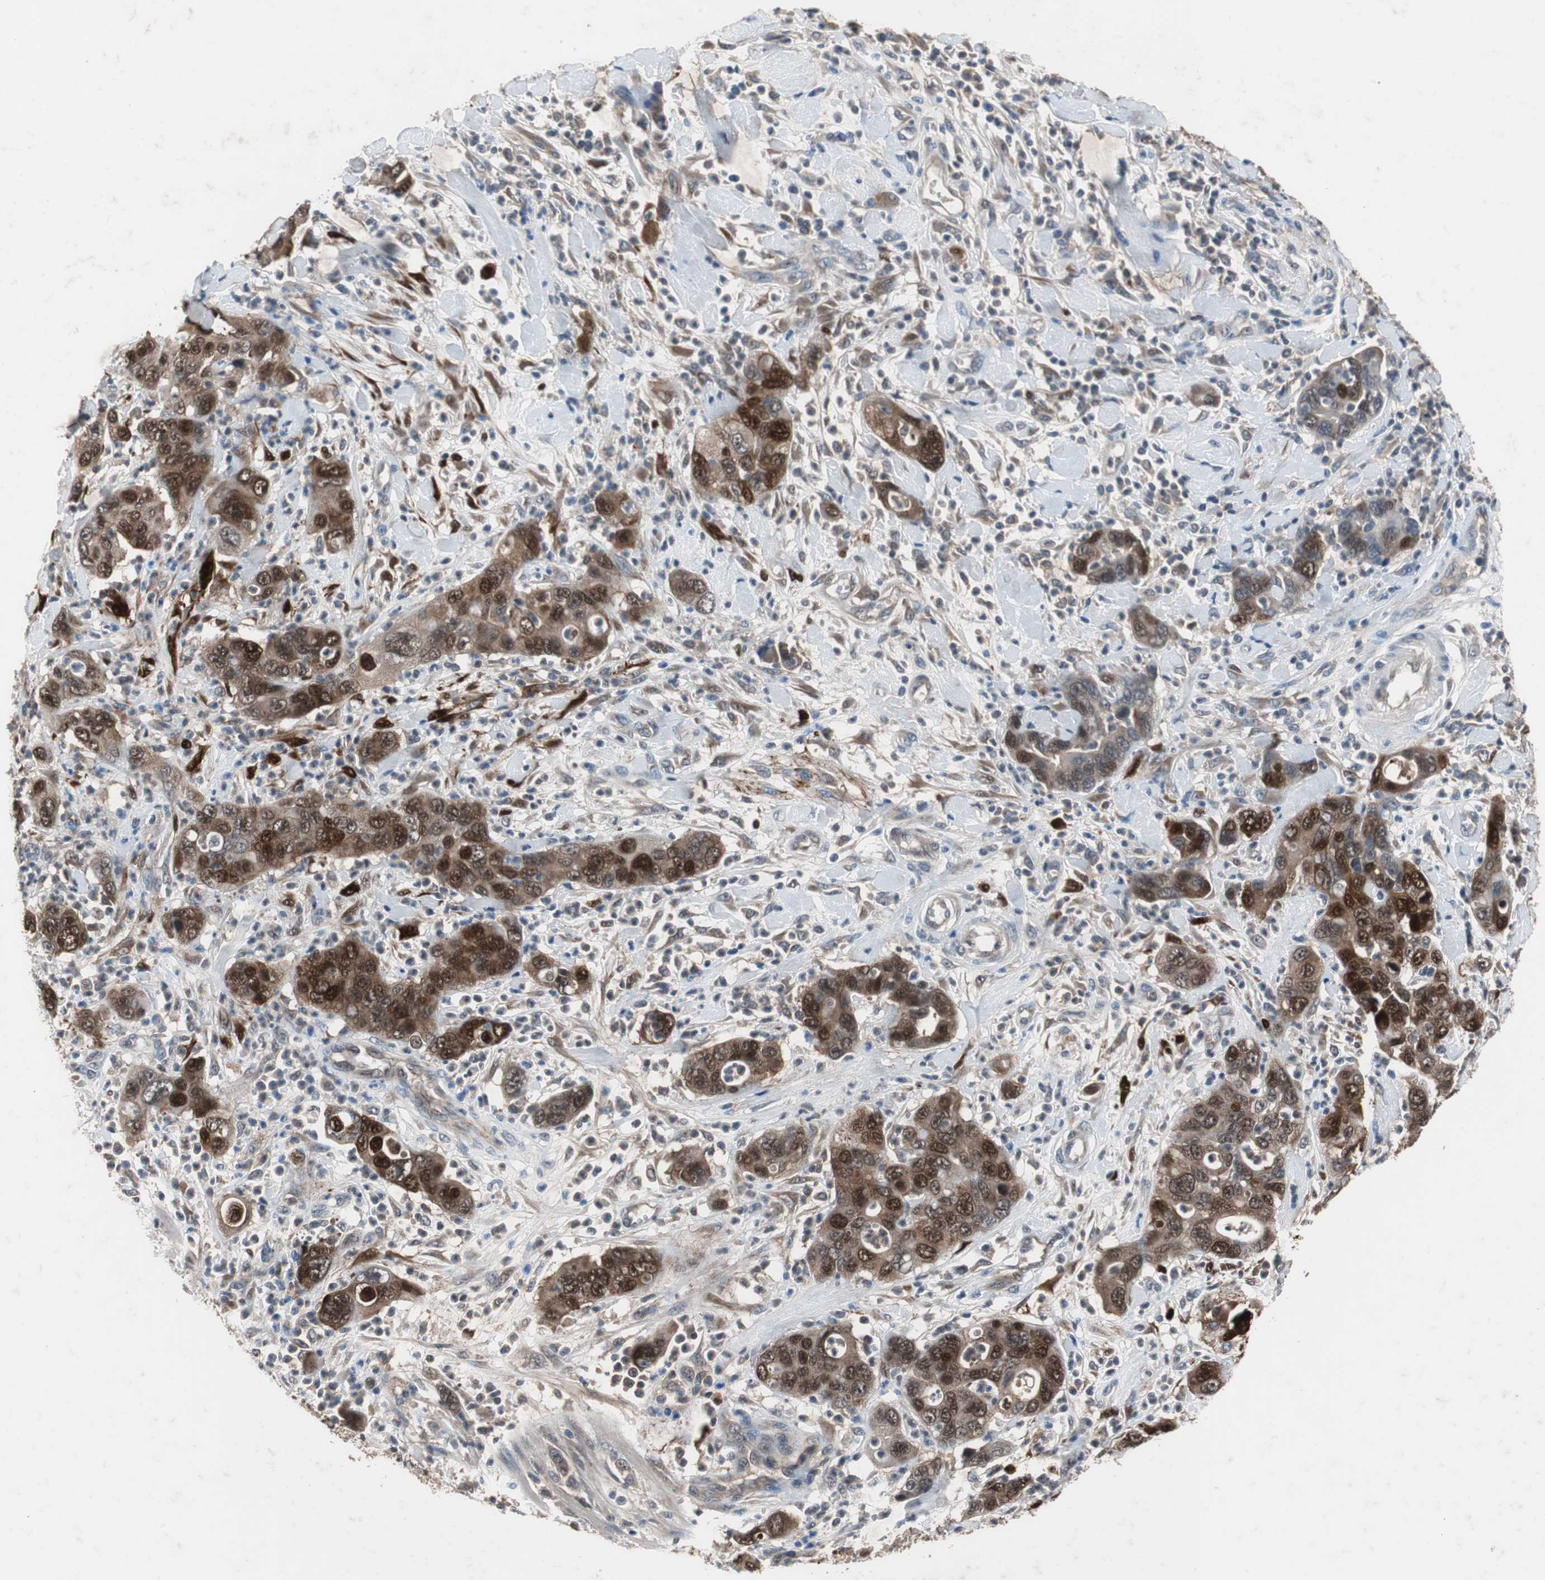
{"staining": {"intensity": "strong", "quantity": ">75%", "location": "cytoplasmic/membranous,nuclear"}, "tissue": "pancreatic cancer", "cell_type": "Tumor cells", "image_type": "cancer", "snomed": [{"axis": "morphology", "description": "Adenocarcinoma, NOS"}, {"axis": "topography", "description": "Pancreas"}], "caption": "A histopathology image showing strong cytoplasmic/membranous and nuclear expression in about >75% of tumor cells in pancreatic cancer, as visualized by brown immunohistochemical staining.", "gene": "CALB2", "patient": {"sex": "female", "age": 71}}